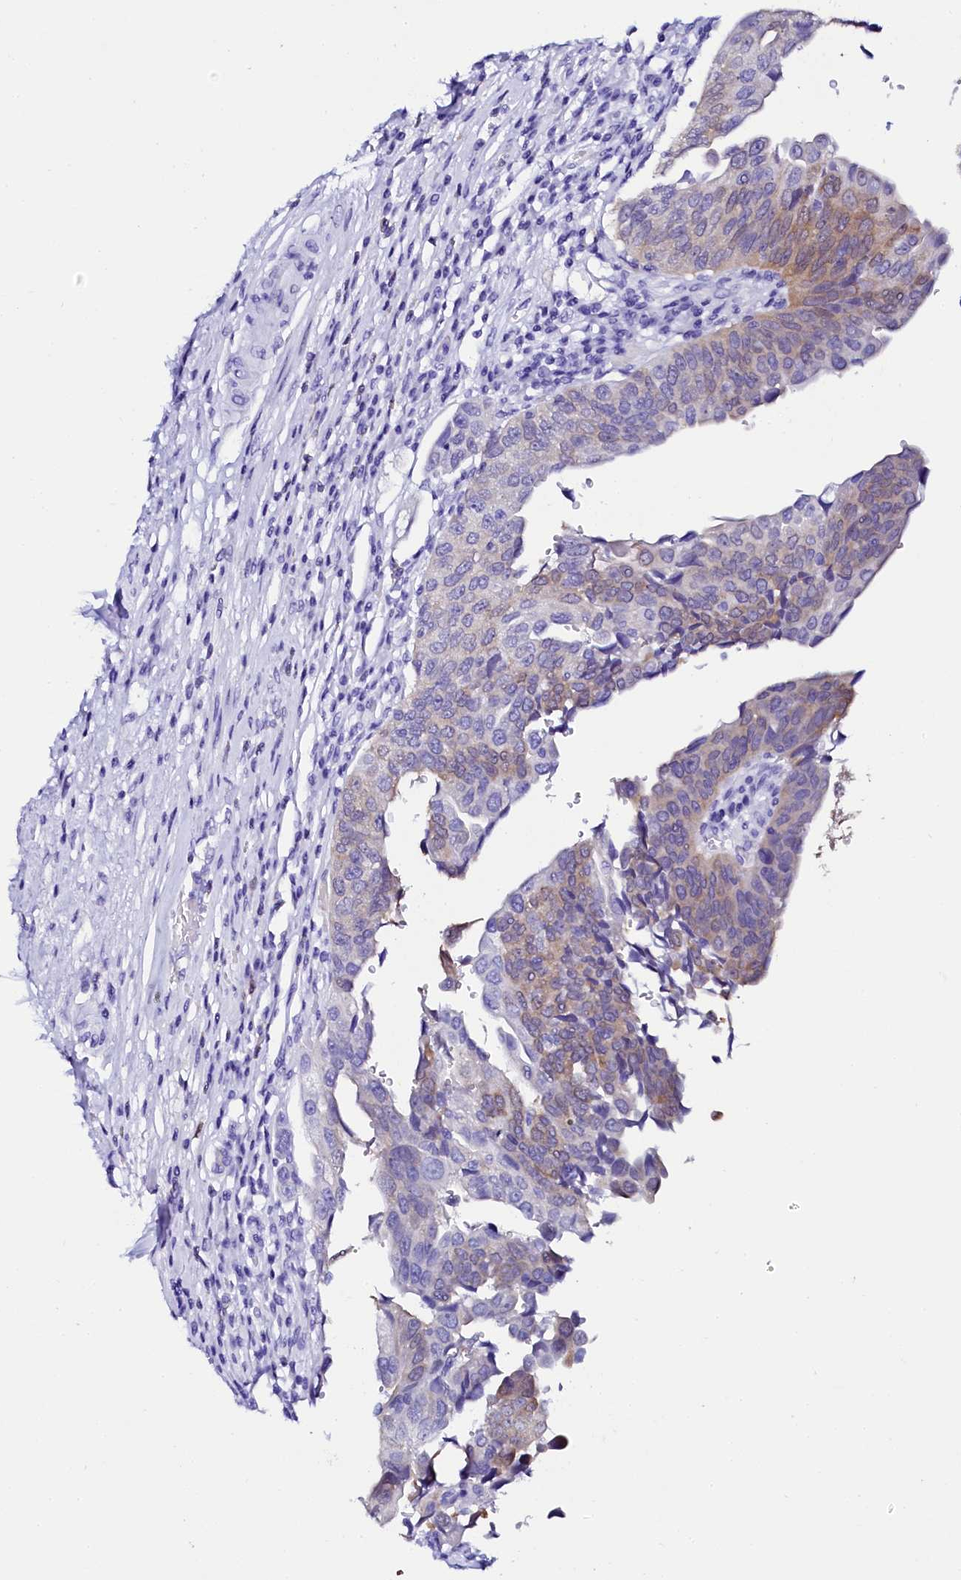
{"staining": {"intensity": "weak", "quantity": "25%-75%", "location": "cytoplasmic/membranous"}, "tissue": "urothelial cancer", "cell_type": "Tumor cells", "image_type": "cancer", "snomed": [{"axis": "morphology", "description": "Urothelial carcinoma, High grade"}, {"axis": "topography", "description": "Urinary bladder"}], "caption": "Immunohistochemical staining of human urothelial cancer reveals low levels of weak cytoplasmic/membranous staining in approximately 25%-75% of tumor cells.", "gene": "SORD", "patient": {"sex": "female", "age": 80}}